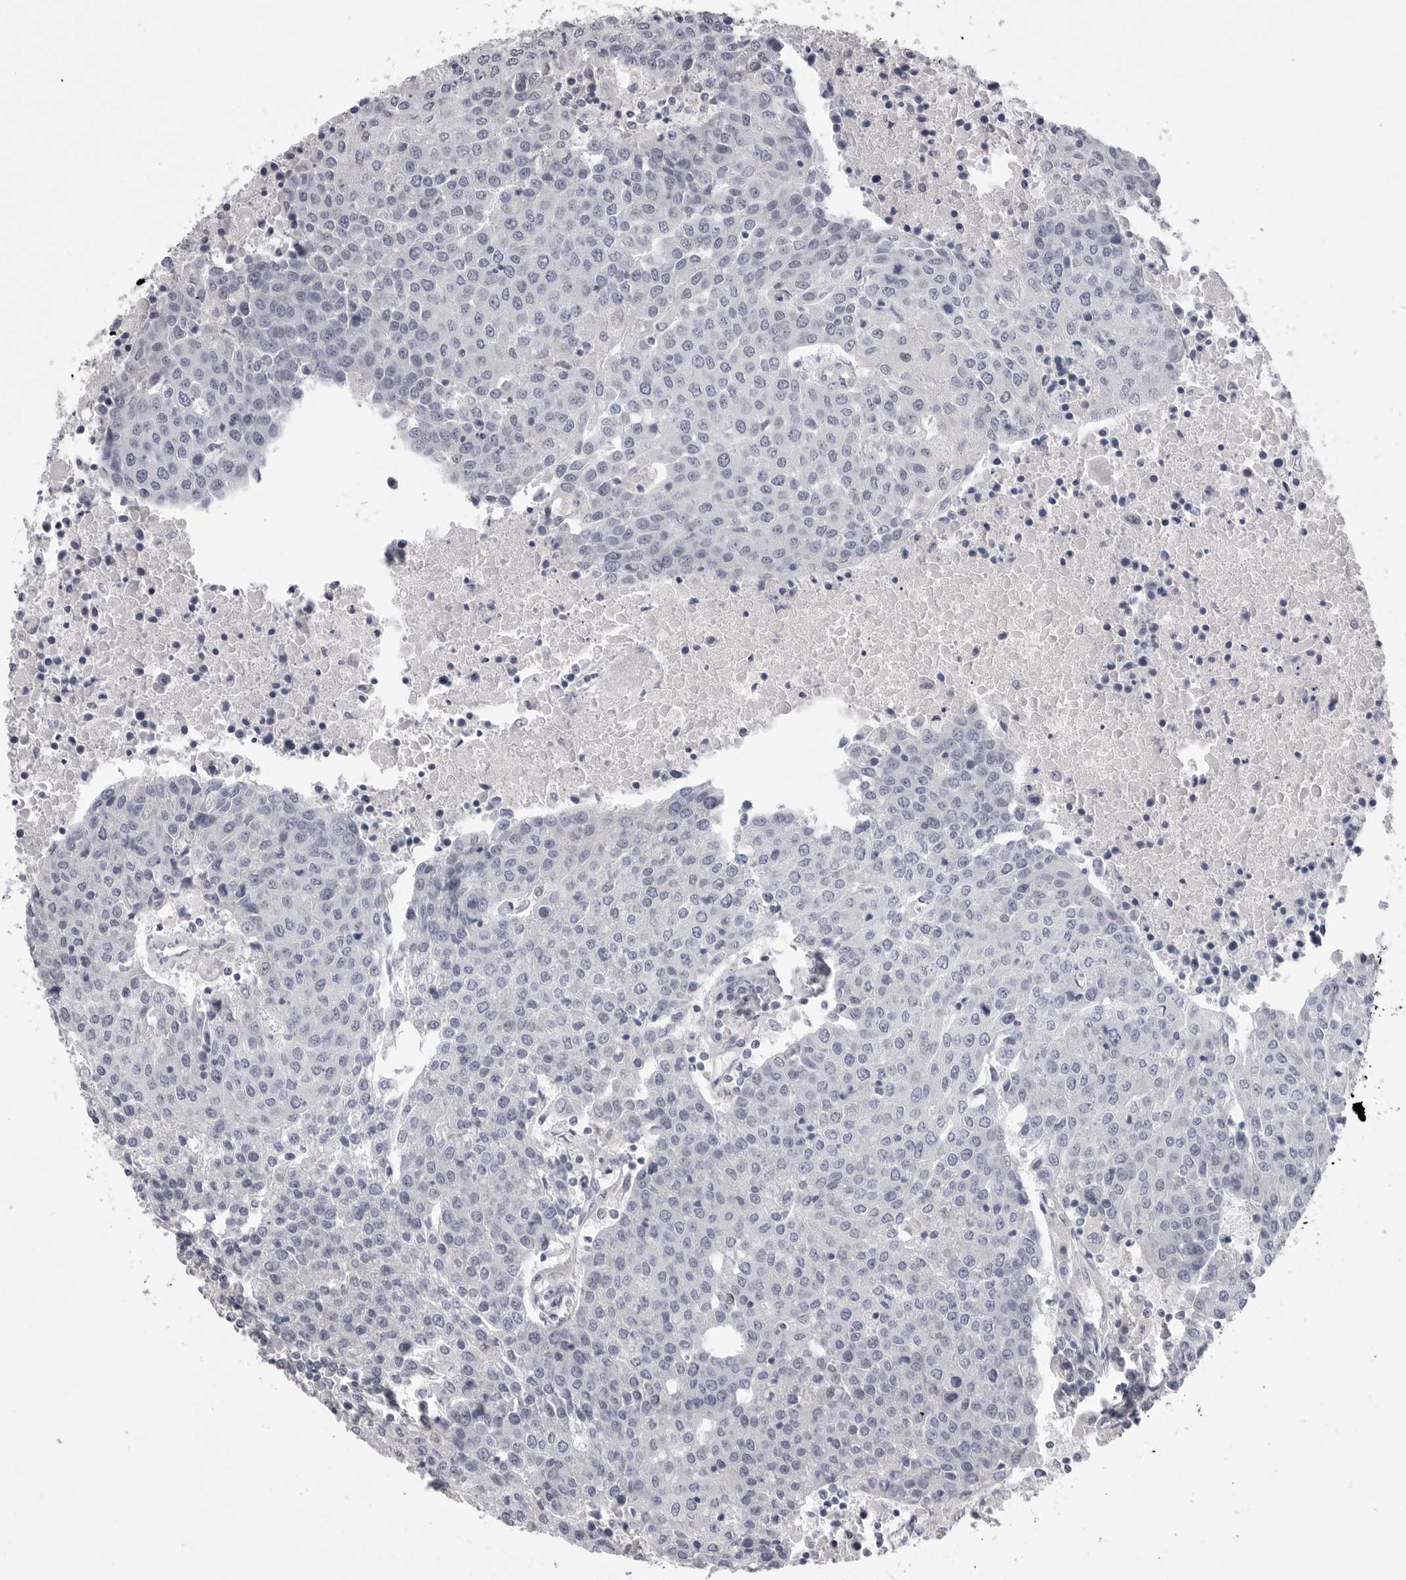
{"staining": {"intensity": "negative", "quantity": "none", "location": "none"}, "tissue": "urothelial cancer", "cell_type": "Tumor cells", "image_type": "cancer", "snomed": [{"axis": "morphology", "description": "Urothelial carcinoma, High grade"}, {"axis": "topography", "description": "Urinary bladder"}], "caption": "DAB immunohistochemical staining of urothelial cancer shows no significant staining in tumor cells.", "gene": "DLGAP3", "patient": {"sex": "female", "age": 85}}